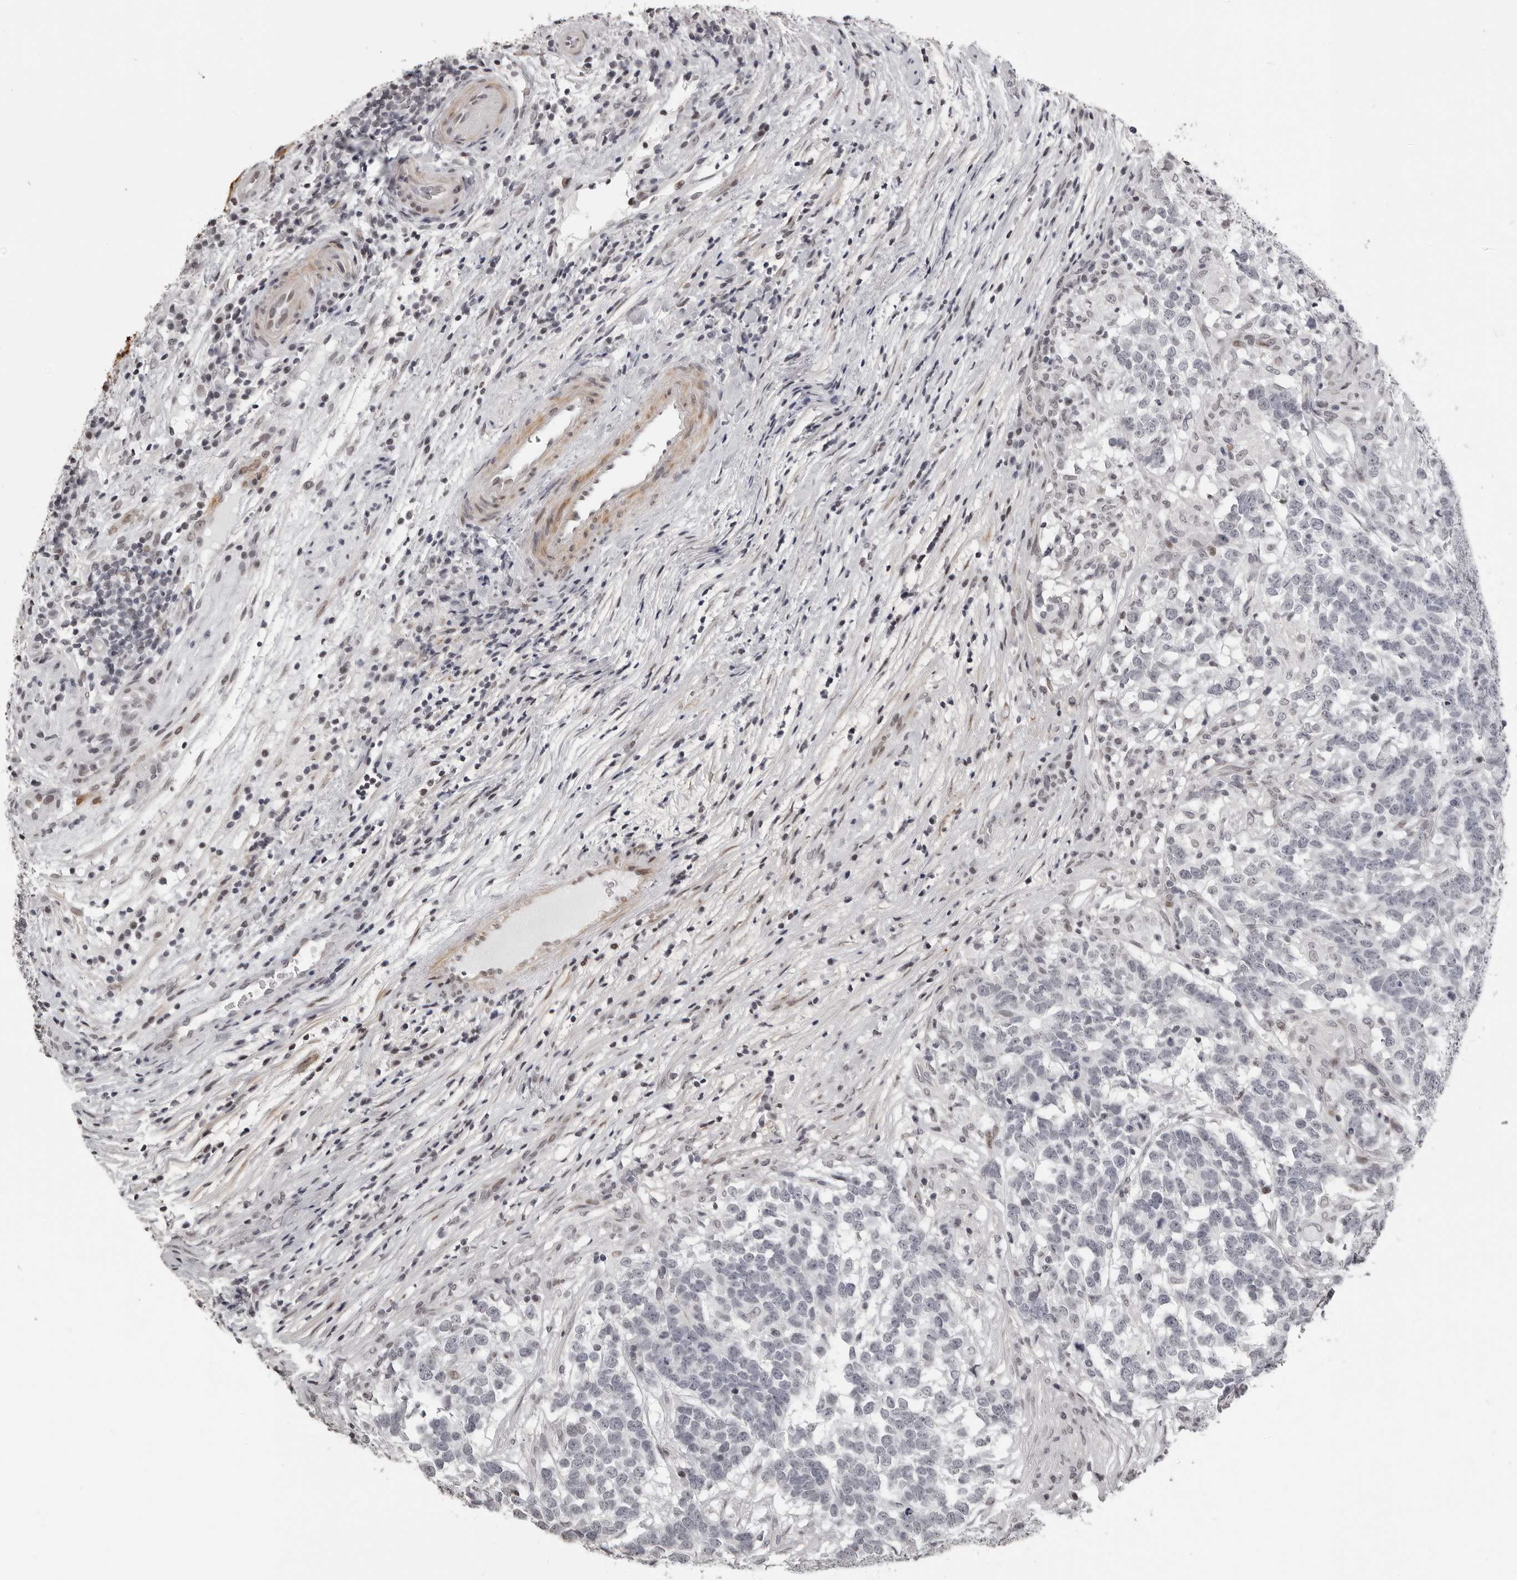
{"staining": {"intensity": "negative", "quantity": "none", "location": "none"}, "tissue": "testis cancer", "cell_type": "Tumor cells", "image_type": "cancer", "snomed": [{"axis": "morphology", "description": "Carcinoma, Embryonal, NOS"}, {"axis": "topography", "description": "Testis"}], "caption": "Tumor cells show no significant staining in embryonal carcinoma (testis). (DAB immunohistochemistry (IHC) with hematoxylin counter stain).", "gene": "ORC1", "patient": {"sex": "male", "age": 26}}